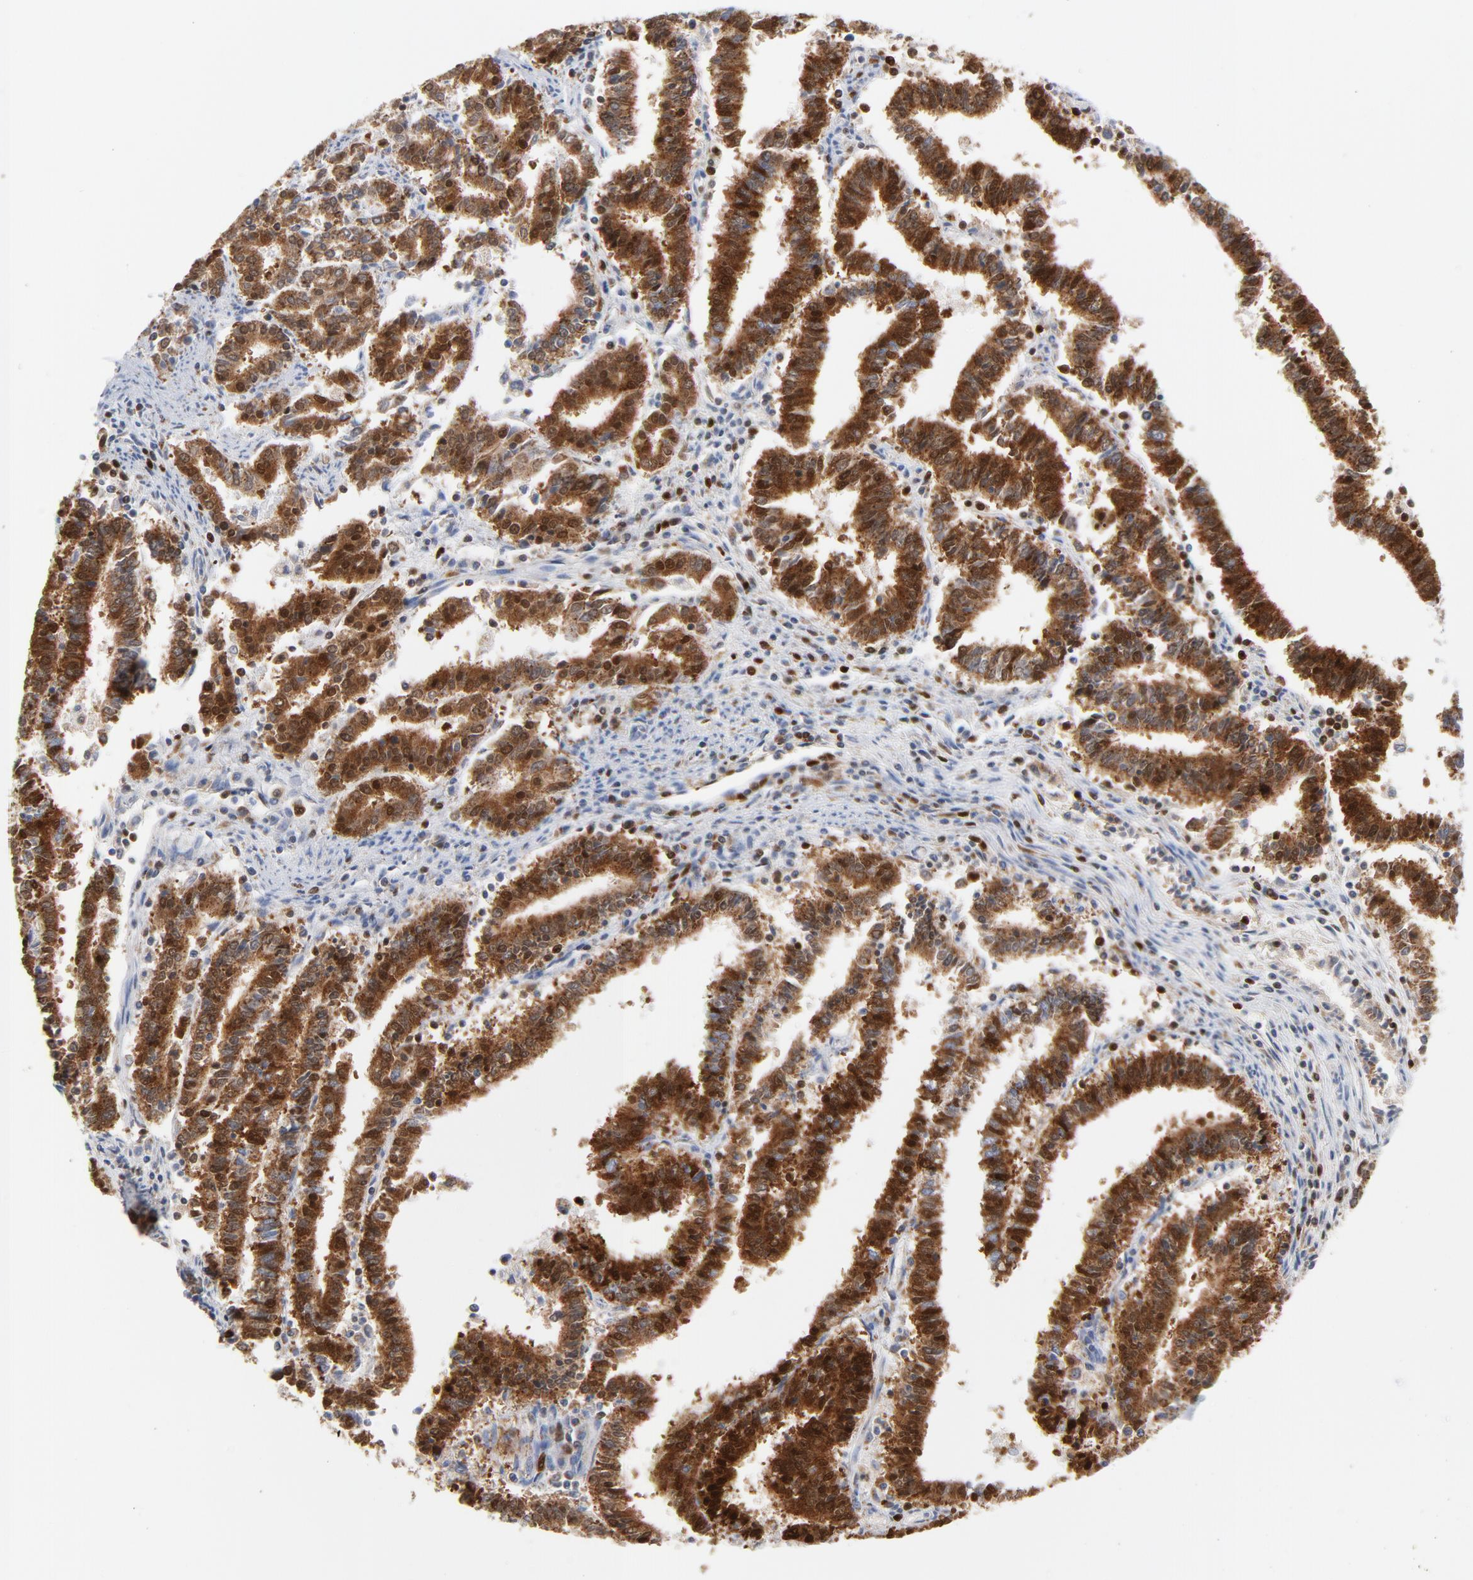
{"staining": {"intensity": "strong", "quantity": ">75%", "location": "cytoplasmic/membranous"}, "tissue": "endometrial cancer", "cell_type": "Tumor cells", "image_type": "cancer", "snomed": [{"axis": "morphology", "description": "Adenocarcinoma, NOS"}, {"axis": "topography", "description": "Uterus"}], "caption": "There is high levels of strong cytoplasmic/membranous expression in tumor cells of endometrial cancer, as demonstrated by immunohistochemical staining (brown color).", "gene": "DIABLO", "patient": {"sex": "female", "age": 83}}